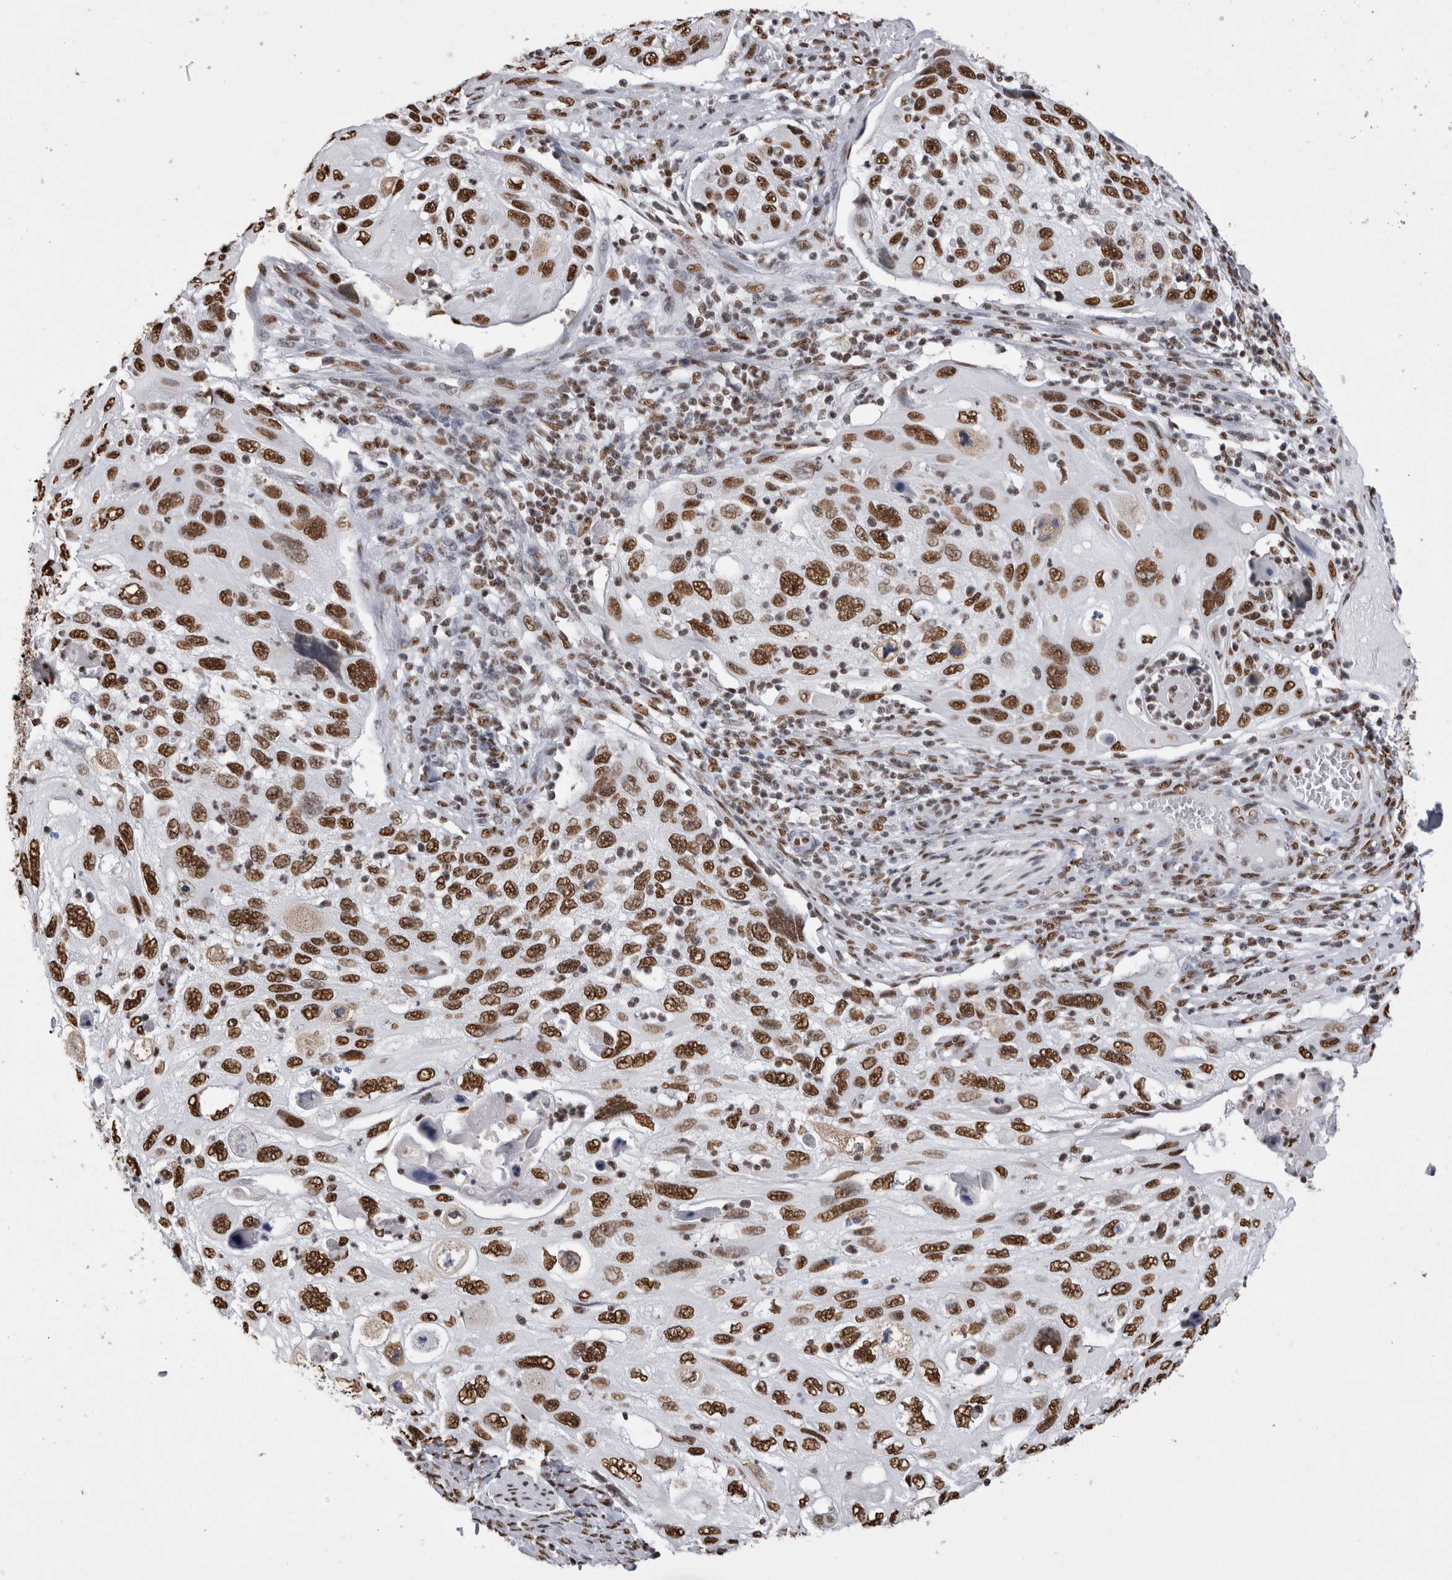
{"staining": {"intensity": "strong", "quantity": ">75%", "location": "nuclear"}, "tissue": "cervical cancer", "cell_type": "Tumor cells", "image_type": "cancer", "snomed": [{"axis": "morphology", "description": "Squamous cell carcinoma, NOS"}, {"axis": "topography", "description": "Cervix"}], "caption": "Brown immunohistochemical staining in cervical cancer (squamous cell carcinoma) displays strong nuclear positivity in approximately >75% of tumor cells.", "gene": "ALPK3", "patient": {"sex": "female", "age": 70}}